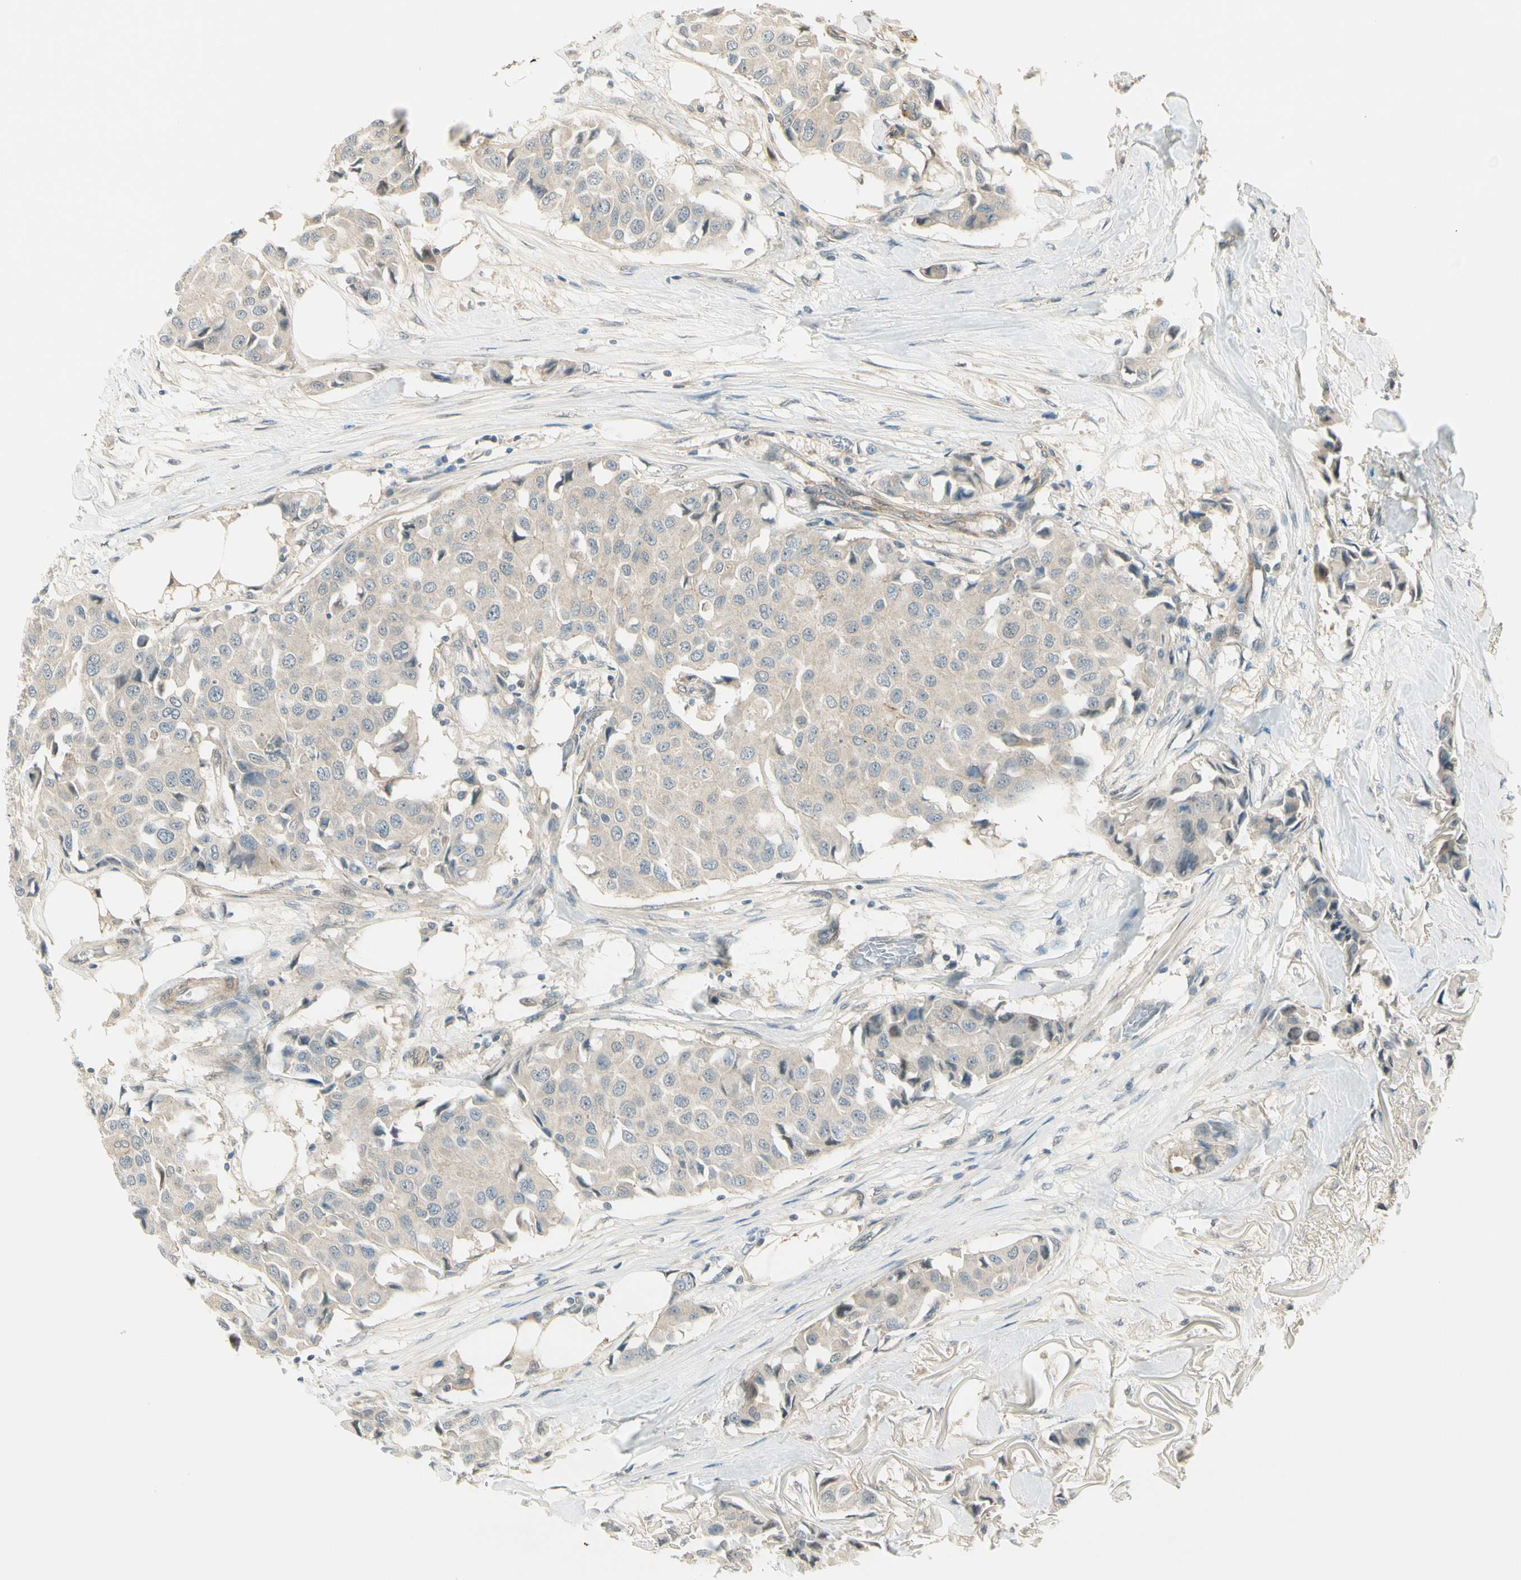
{"staining": {"intensity": "negative", "quantity": "none", "location": "none"}, "tissue": "breast cancer", "cell_type": "Tumor cells", "image_type": "cancer", "snomed": [{"axis": "morphology", "description": "Duct carcinoma"}, {"axis": "topography", "description": "Breast"}], "caption": "An IHC histopathology image of intraductal carcinoma (breast) is shown. There is no staining in tumor cells of intraductal carcinoma (breast).", "gene": "EPHB3", "patient": {"sex": "female", "age": 80}}